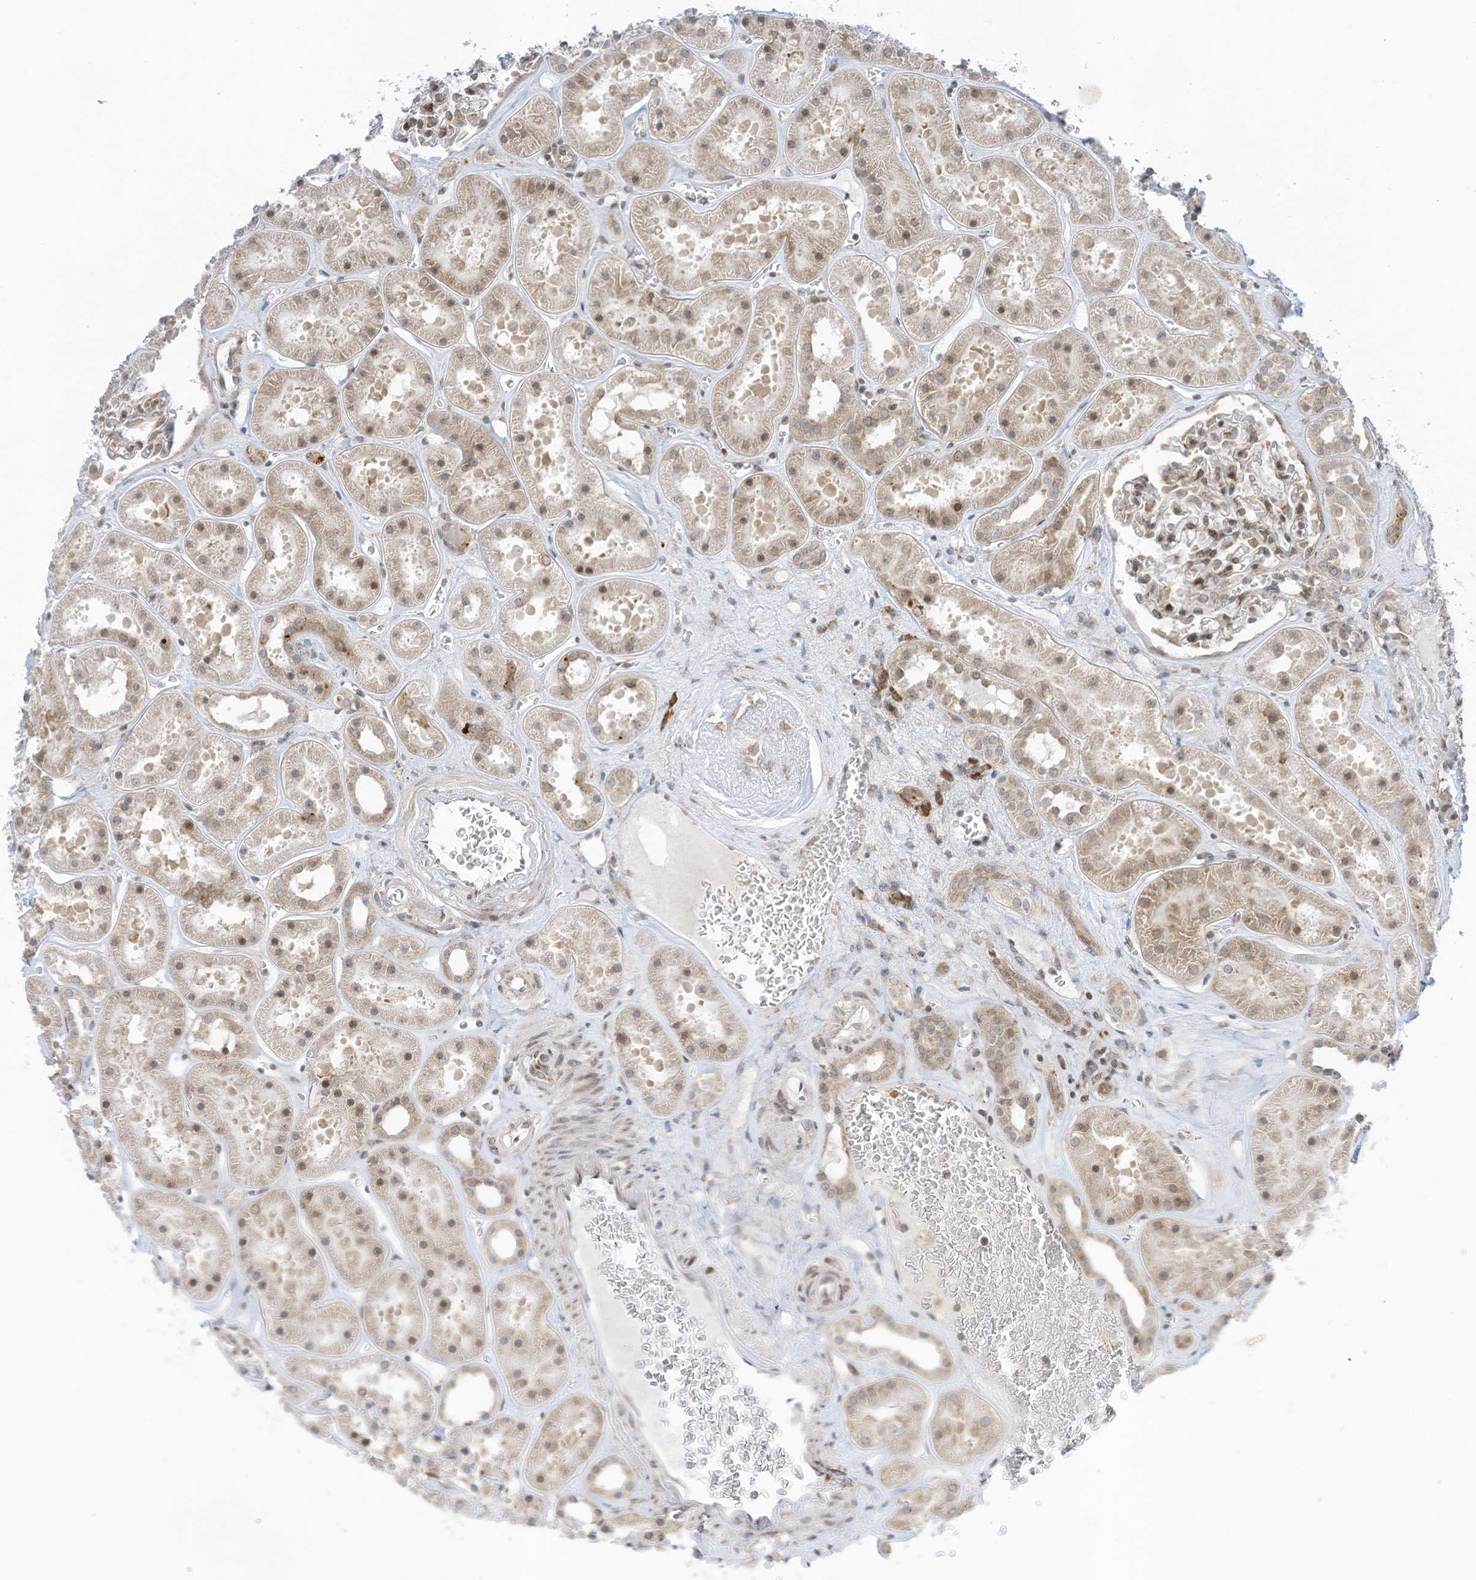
{"staining": {"intensity": "weak", "quantity": "25%-75%", "location": "cytoplasmic/membranous,nuclear"}, "tissue": "kidney", "cell_type": "Cells in glomeruli", "image_type": "normal", "snomed": [{"axis": "morphology", "description": "Normal tissue, NOS"}, {"axis": "topography", "description": "Kidney"}], "caption": "Protein analysis of benign kidney exhibits weak cytoplasmic/membranous,nuclear staining in about 25%-75% of cells in glomeruli.", "gene": "EDF1", "patient": {"sex": "female", "age": 41}}